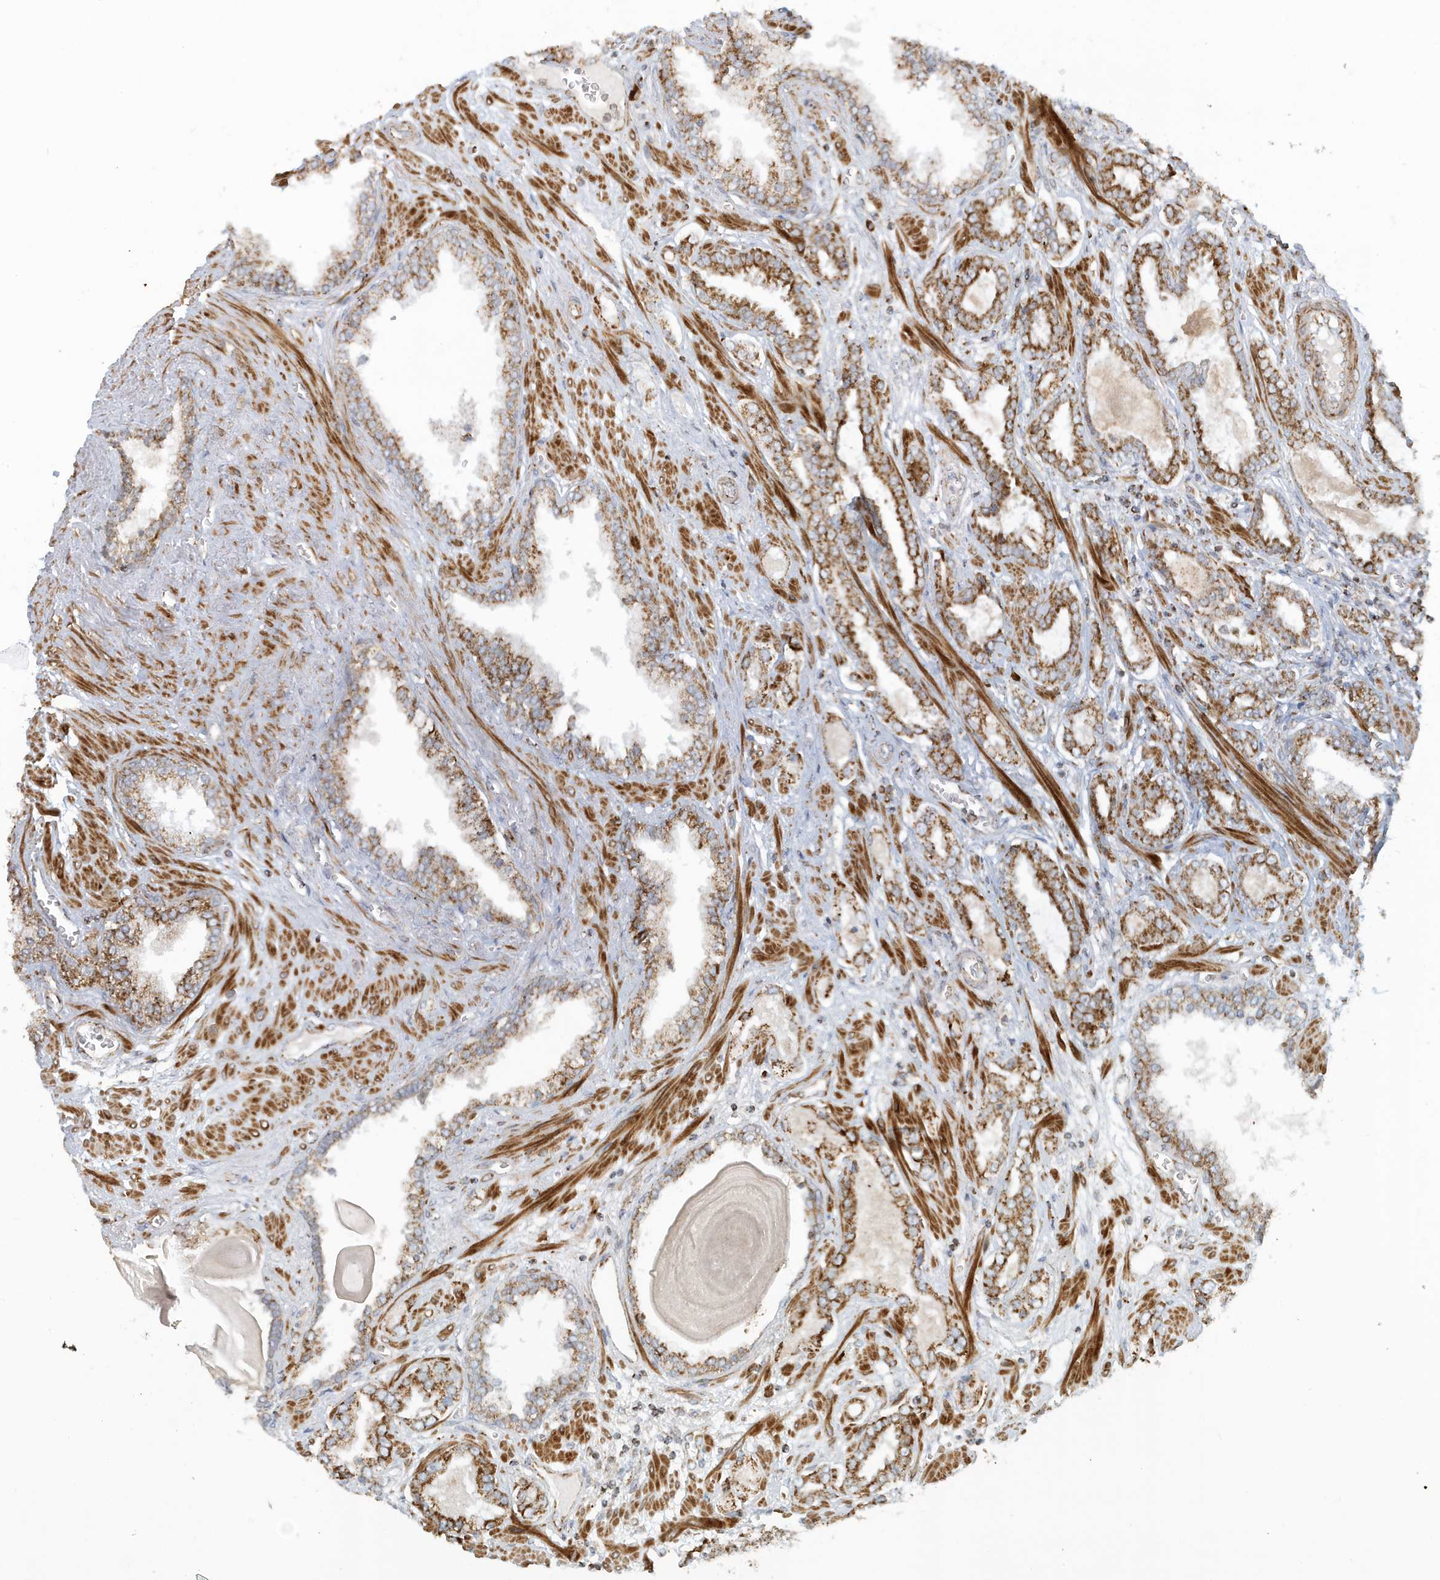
{"staining": {"intensity": "moderate", "quantity": ">75%", "location": "cytoplasmic/membranous"}, "tissue": "prostate cancer", "cell_type": "Tumor cells", "image_type": "cancer", "snomed": [{"axis": "morphology", "description": "Adenocarcinoma, High grade"}, {"axis": "topography", "description": "Prostate and seminal vesicle, NOS"}], "caption": "The image exhibits staining of high-grade adenocarcinoma (prostate), revealing moderate cytoplasmic/membranous protein staining (brown color) within tumor cells. The protein is stained brown, and the nuclei are stained in blue (DAB (3,3'-diaminobenzidine) IHC with brightfield microscopy, high magnification).", "gene": "MAN1A1", "patient": {"sex": "male", "age": 67}}